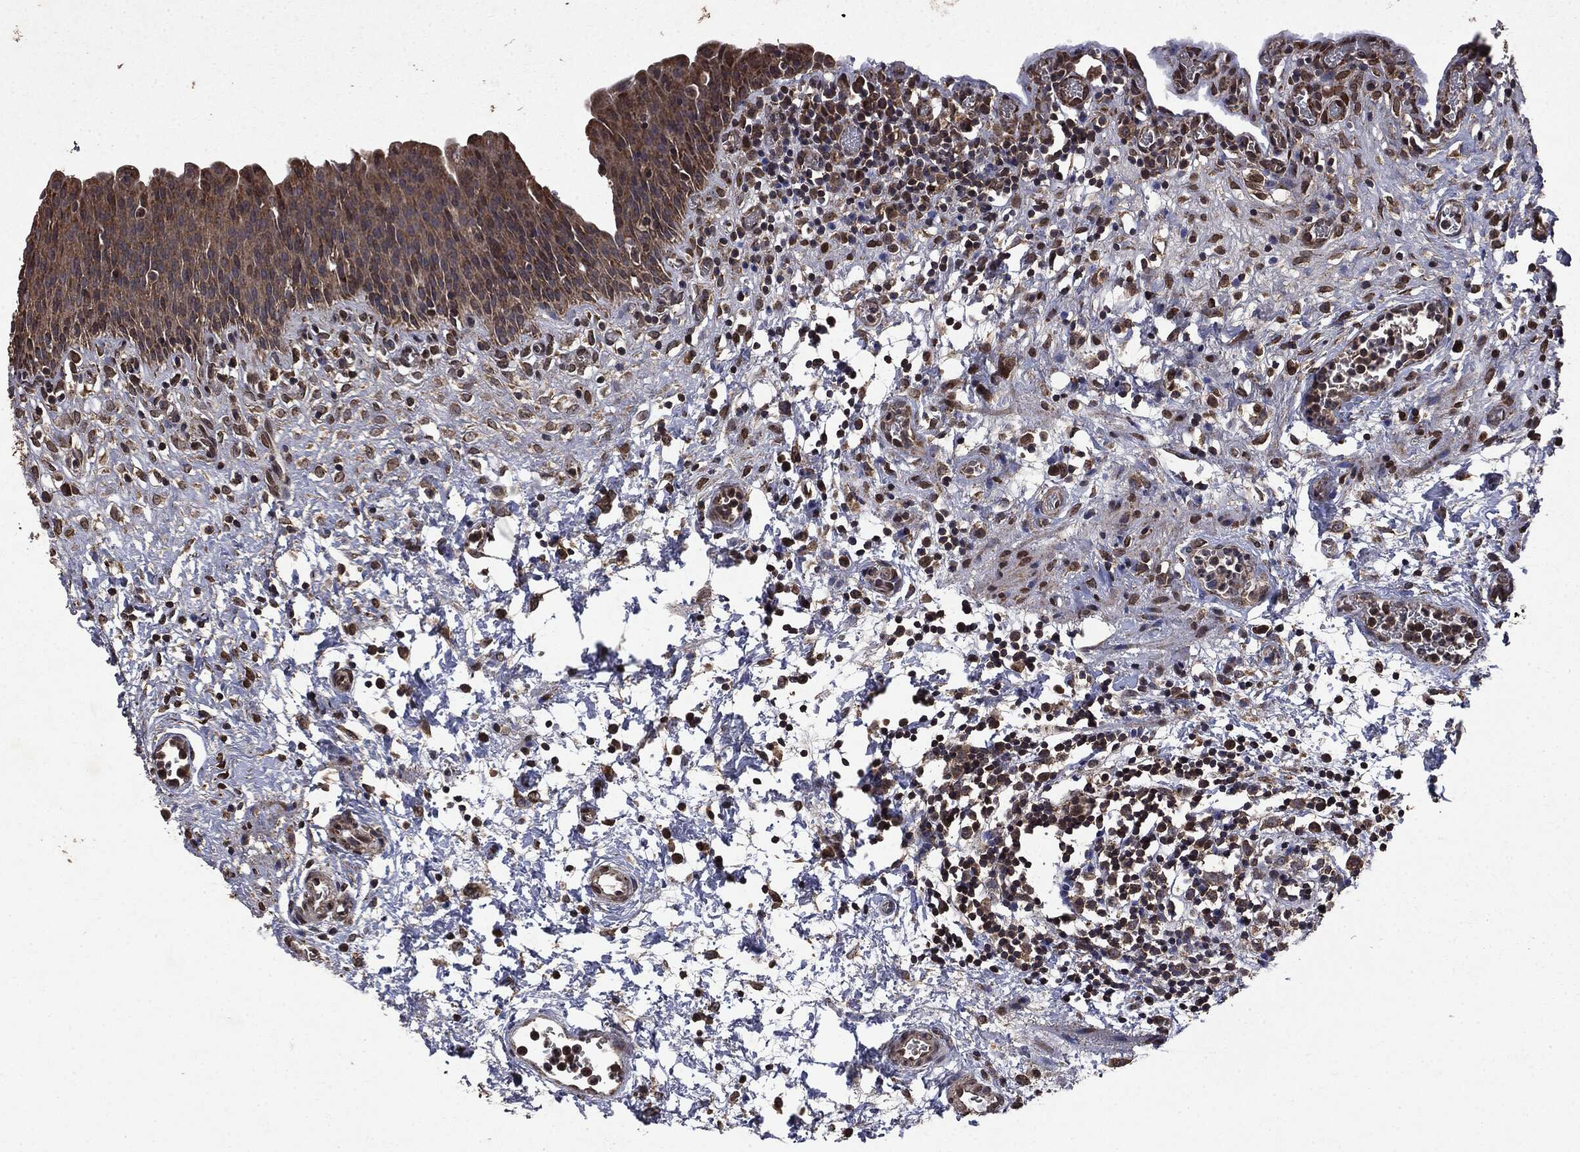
{"staining": {"intensity": "moderate", "quantity": ">75%", "location": "cytoplasmic/membranous,nuclear"}, "tissue": "urinary bladder", "cell_type": "Urothelial cells", "image_type": "normal", "snomed": [{"axis": "morphology", "description": "Normal tissue, NOS"}, {"axis": "topography", "description": "Urinary bladder"}], "caption": "Human urinary bladder stained with a brown dye reveals moderate cytoplasmic/membranous,nuclear positive expression in approximately >75% of urothelial cells.", "gene": "PPP6R2", "patient": {"sex": "male", "age": 37}}